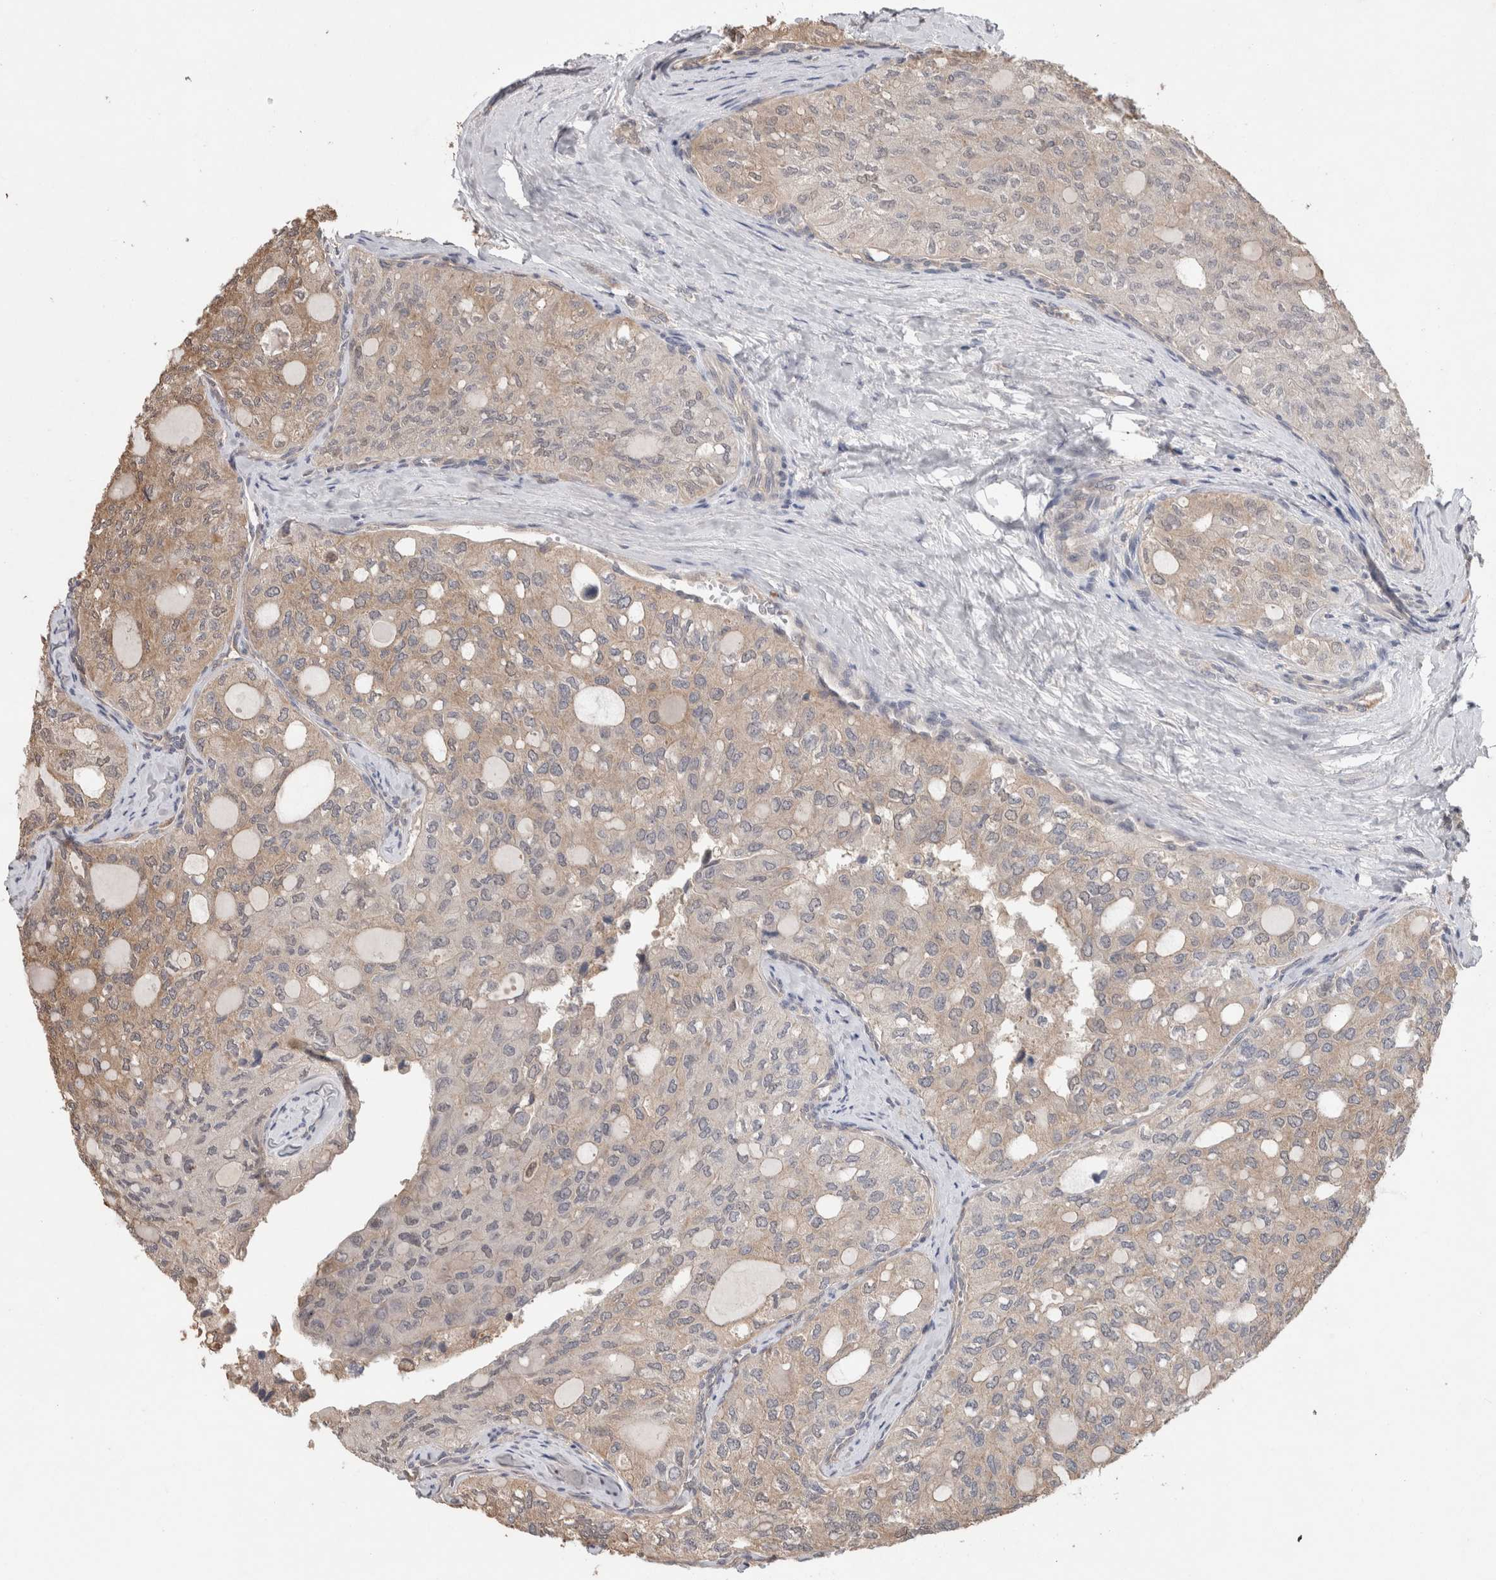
{"staining": {"intensity": "weak", "quantity": ">75%", "location": "cytoplasmic/membranous"}, "tissue": "thyroid cancer", "cell_type": "Tumor cells", "image_type": "cancer", "snomed": [{"axis": "morphology", "description": "Follicular adenoma carcinoma, NOS"}, {"axis": "topography", "description": "Thyroid gland"}], "caption": "IHC (DAB) staining of thyroid cancer demonstrates weak cytoplasmic/membranous protein staining in approximately >75% of tumor cells.", "gene": "TRIM5", "patient": {"sex": "male", "age": 75}}